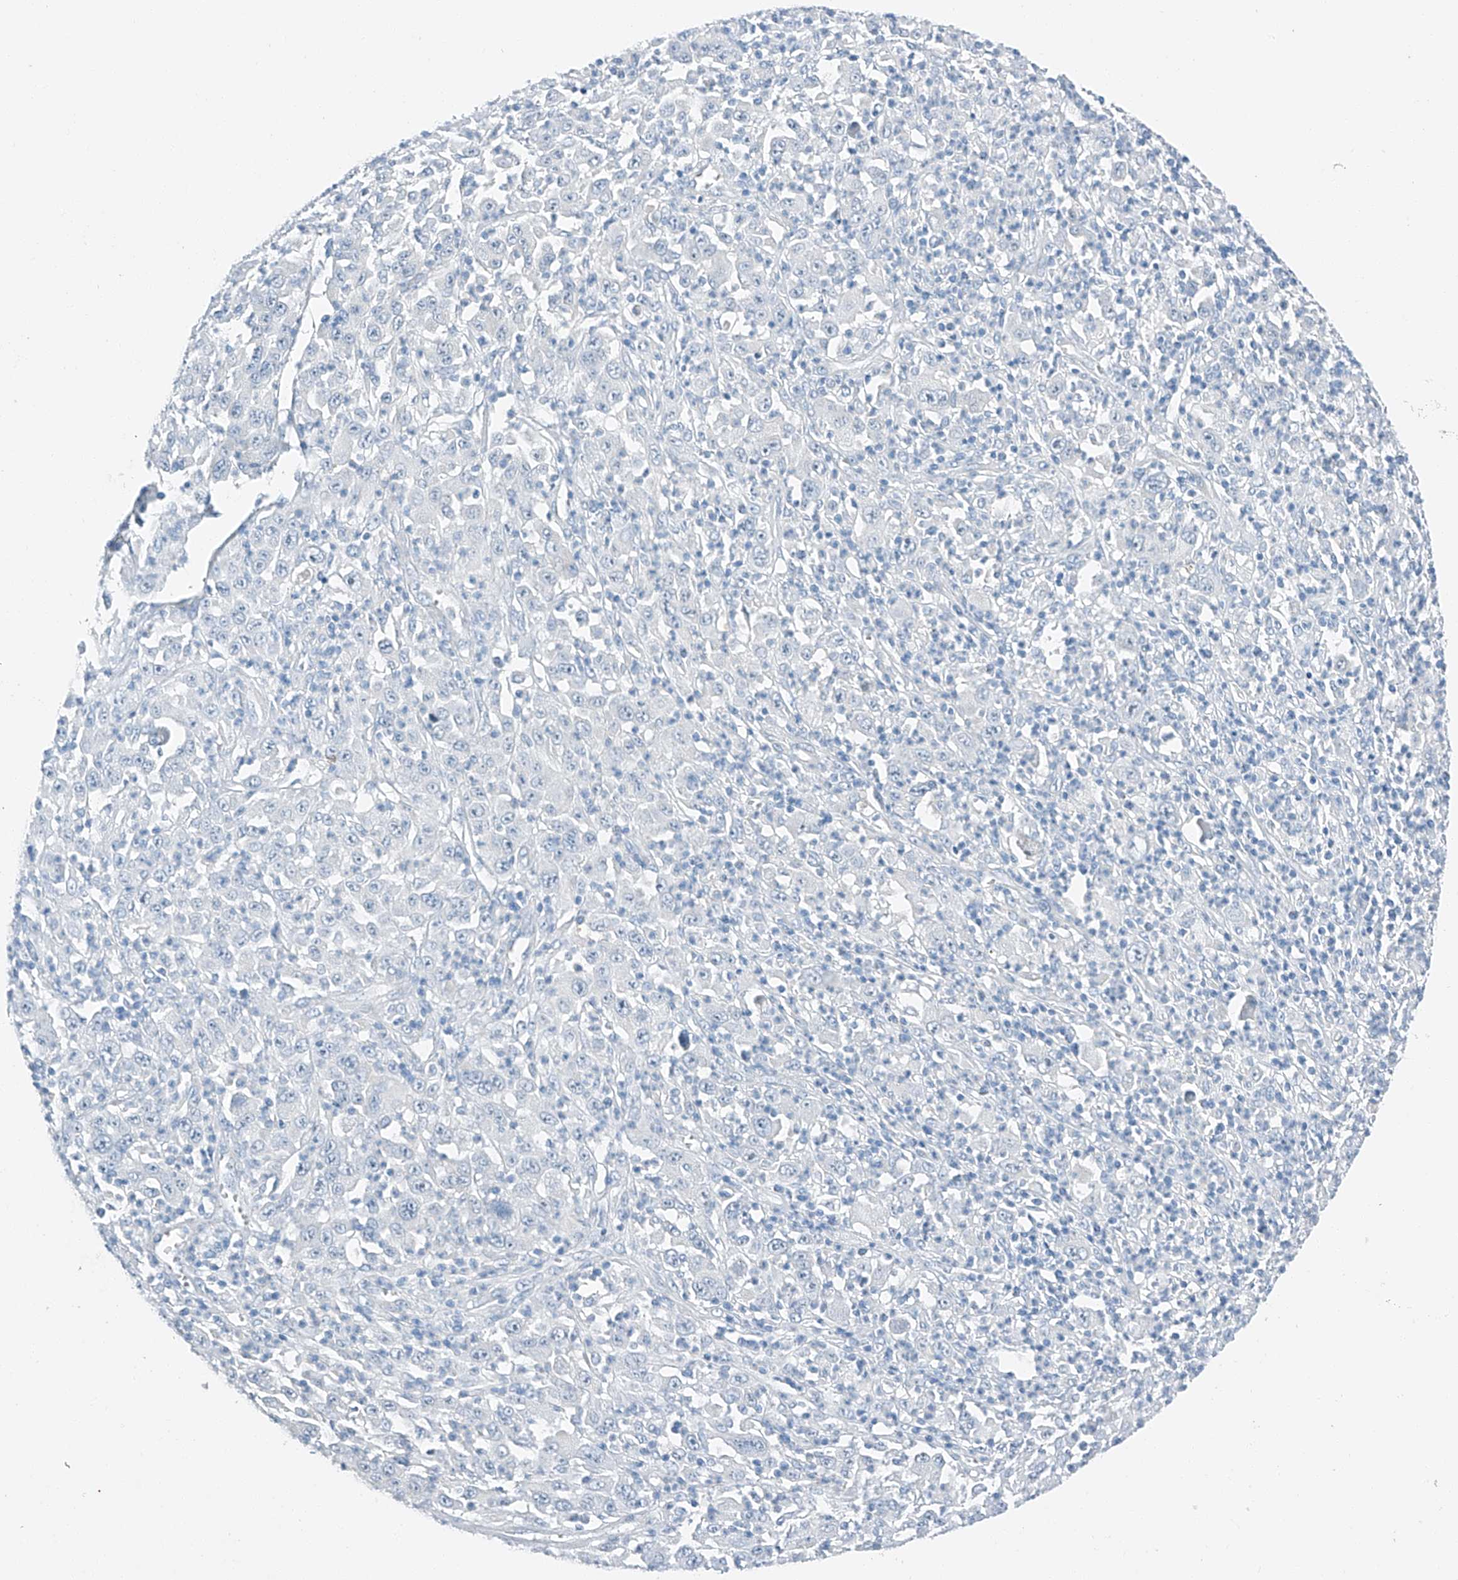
{"staining": {"intensity": "negative", "quantity": "none", "location": "none"}, "tissue": "melanoma", "cell_type": "Tumor cells", "image_type": "cancer", "snomed": [{"axis": "morphology", "description": "Malignant melanoma, Metastatic site"}, {"axis": "topography", "description": "Skin"}], "caption": "This is a image of immunohistochemistry (IHC) staining of malignant melanoma (metastatic site), which shows no positivity in tumor cells.", "gene": "MDGA1", "patient": {"sex": "female", "age": 56}}